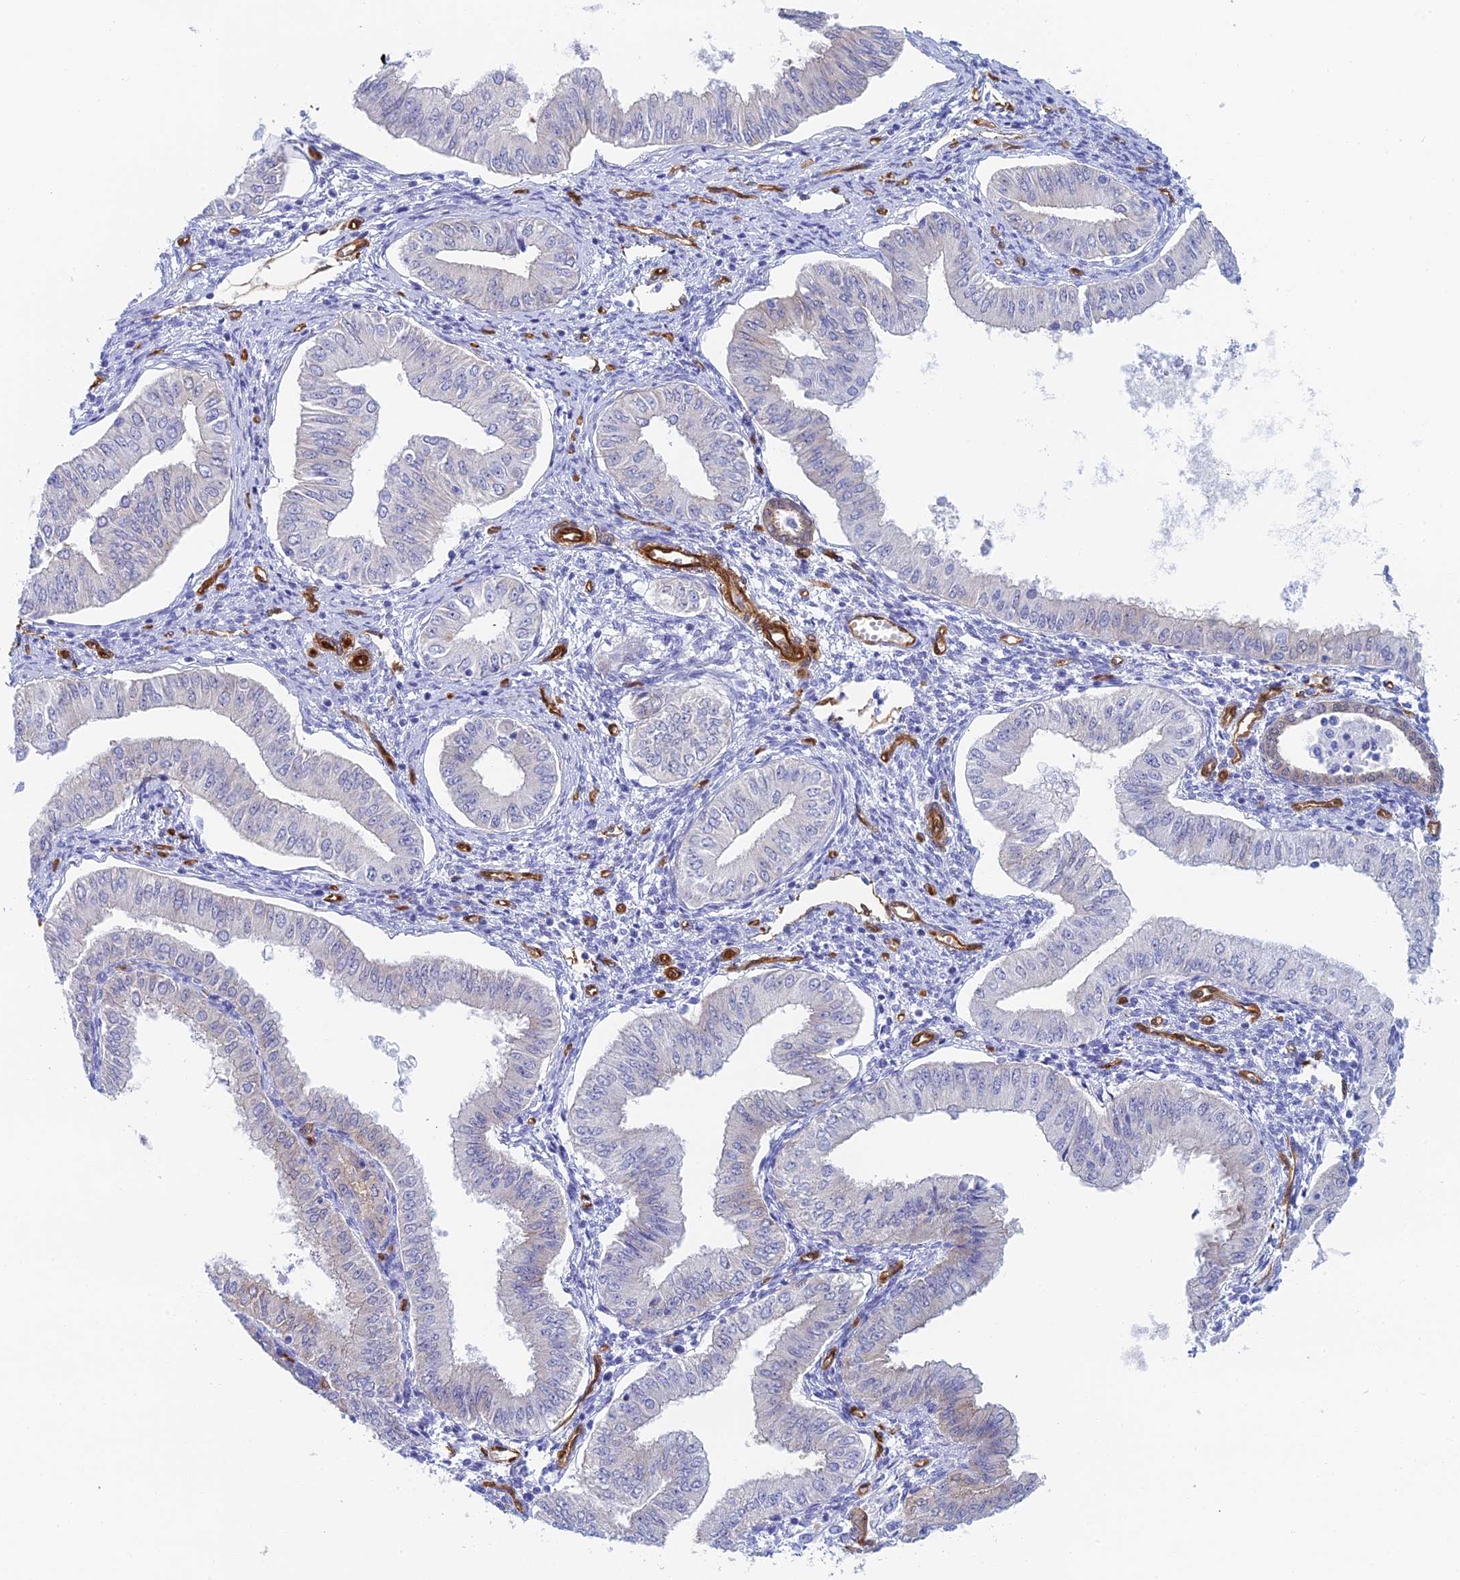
{"staining": {"intensity": "negative", "quantity": "none", "location": "none"}, "tissue": "endometrial cancer", "cell_type": "Tumor cells", "image_type": "cancer", "snomed": [{"axis": "morphology", "description": "Normal tissue, NOS"}, {"axis": "morphology", "description": "Adenocarcinoma, NOS"}, {"axis": "topography", "description": "Endometrium"}], "caption": "Tumor cells show no significant positivity in endometrial cancer (adenocarcinoma). (Brightfield microscopy of DAB (3,3'-diaminobenzidine) immunohistochemistry at high magnification).", "gene": "CRIP2", "patient": {"sex": "female", "age": 53}}